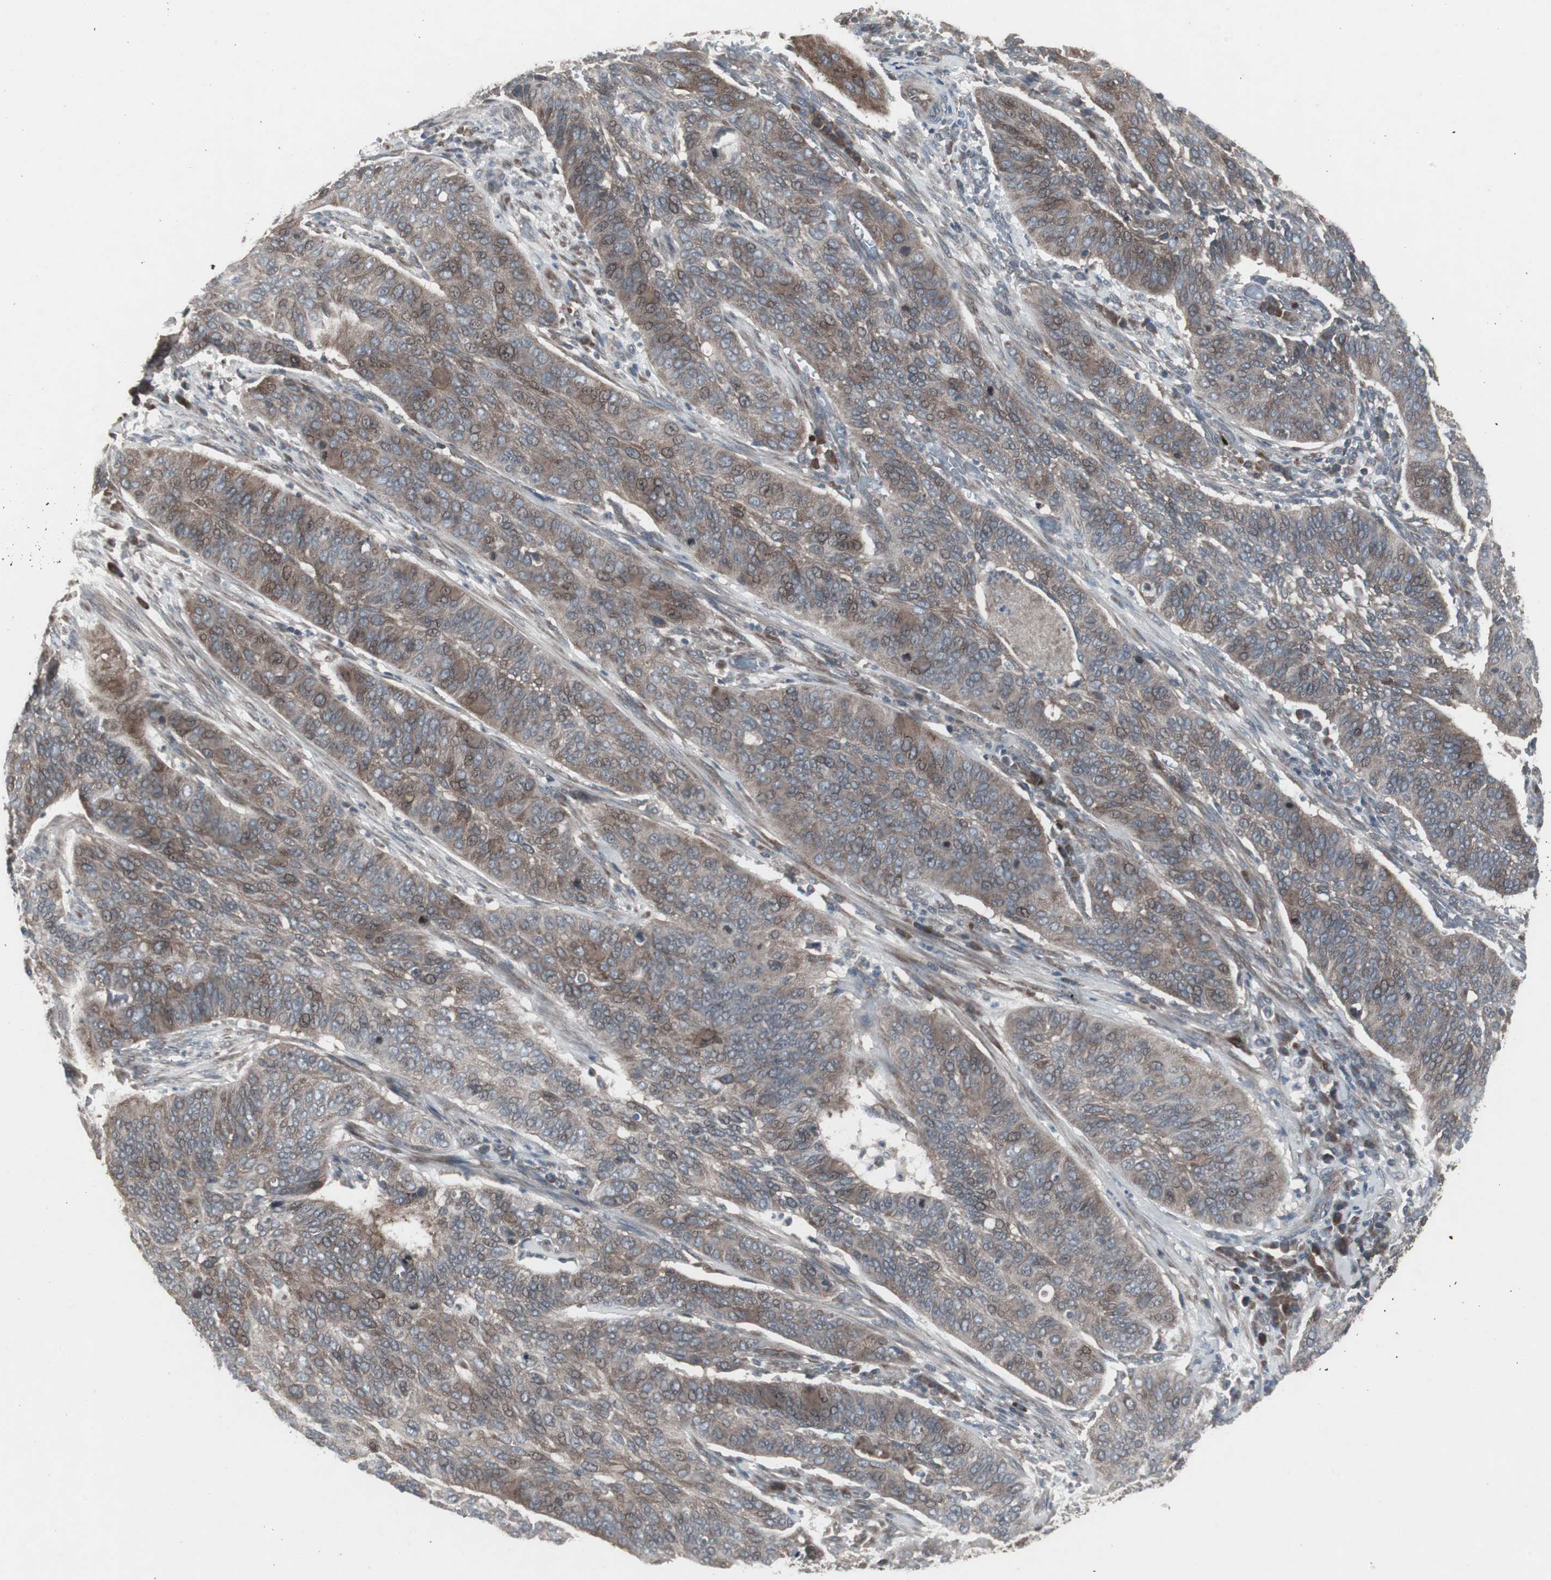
{"staining": {"intensity": "weak", "quantity": "25%-75%", "location": "cytoplasmic/membranous"}, "tissue": "cervical cancer", "cell_type": "Tumor cells", "image_type": "cancer", "snomed": [{"axis": "morphology", "description": "Squamous cell carcinoma, NOS"}, {"axis": "topography", "description": "Cervix"}], "caption": "Cervical cancer (squamous cell carcinoma) stained for a protein (brown) shows weak cytoplasmic/membranous positive positivity in about 25%-75% of tumor cells.", "gene": "SSTR2", "patient": {"sex": "female", "age": 39}}